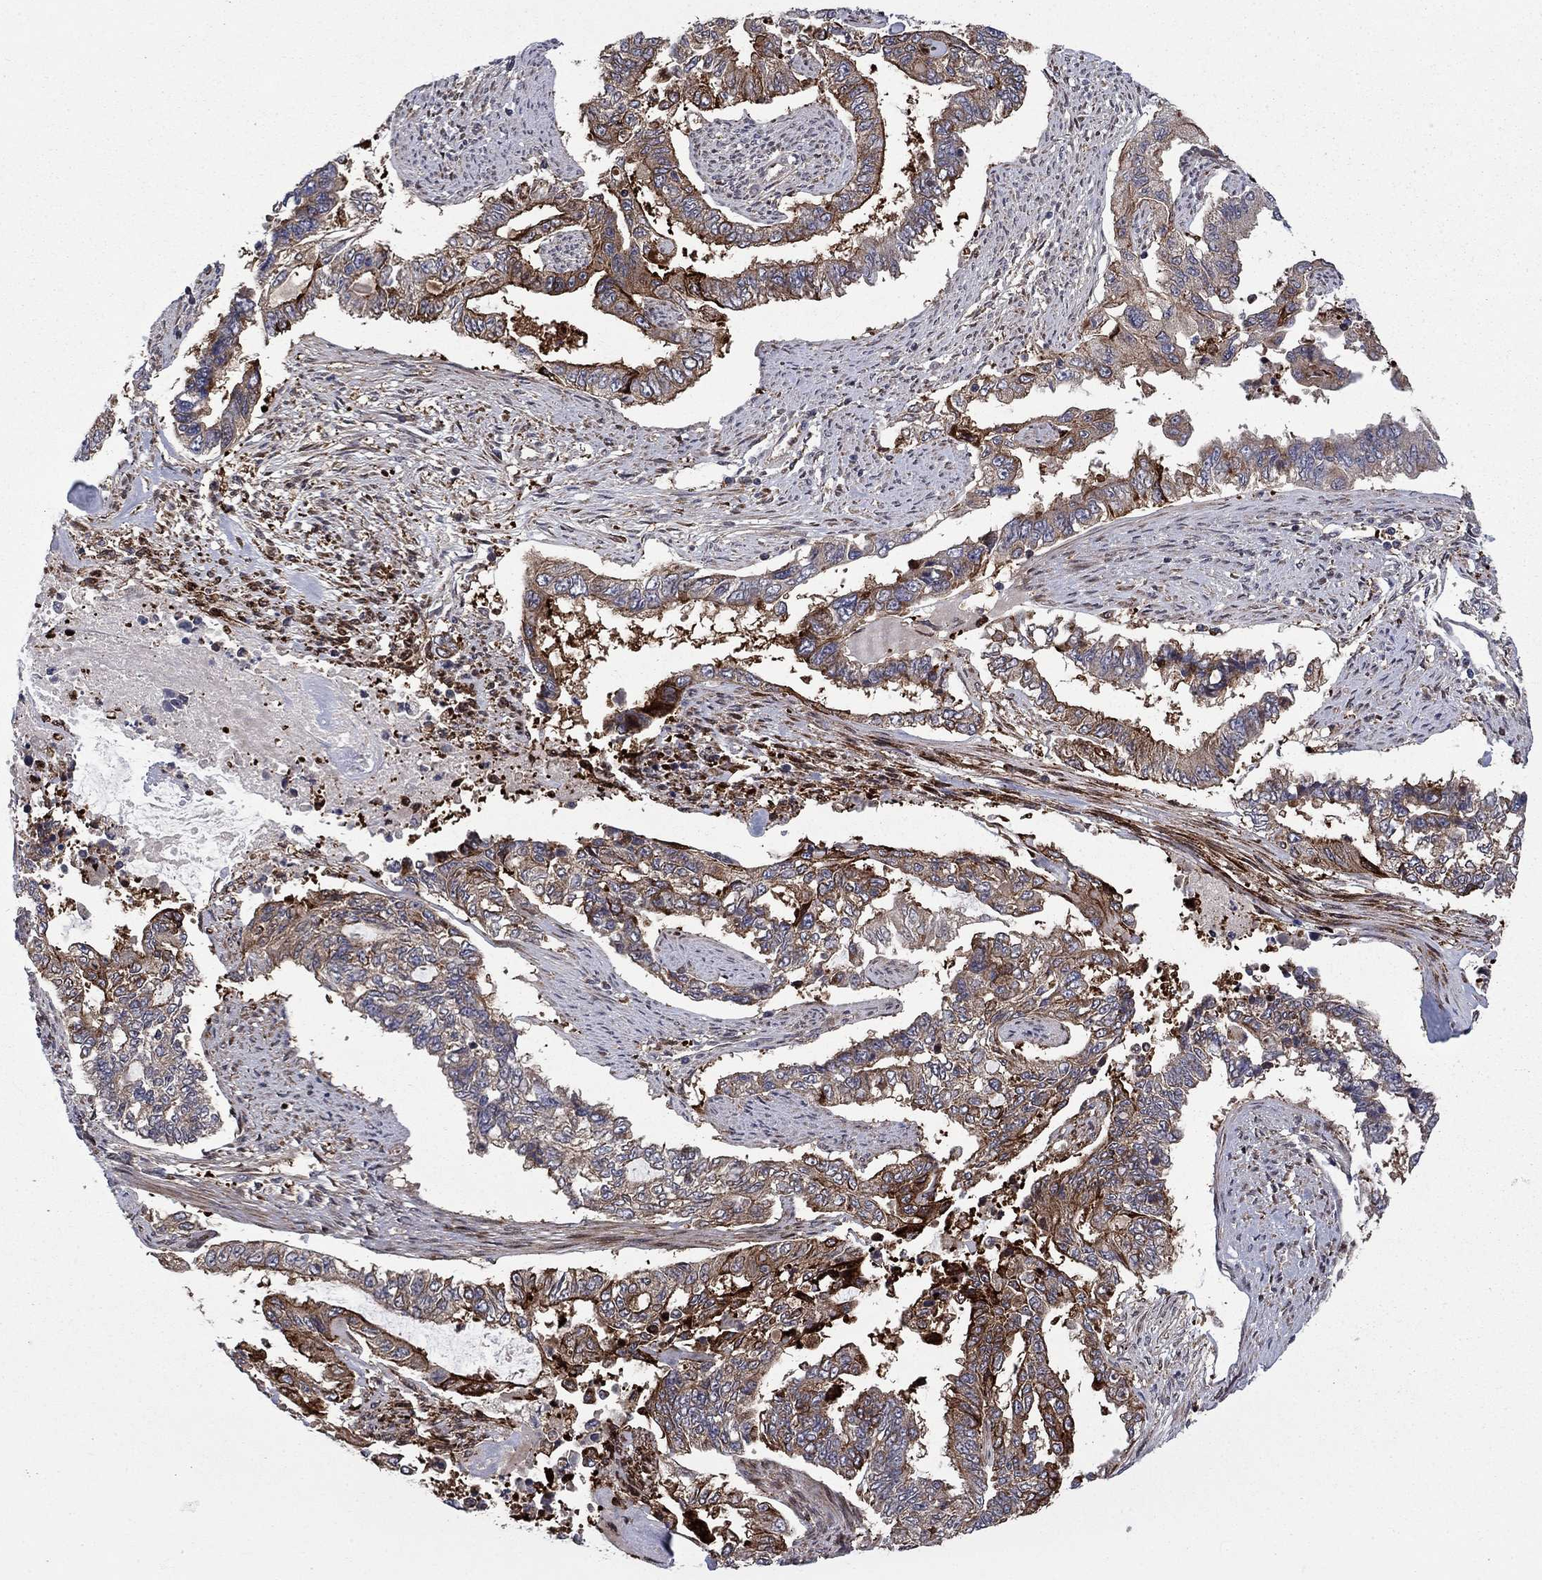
{"staining": {"intensity": "strong", "quantity": "<25%", "location": "cytoplasmic/membranous"}, "tissue": "endometrial cancer", "cell_type": "Tumor cells", "image_type": "cancer", "snomed": [{"axis": "morphology", "description": "Adenocarcinoma, NOS"}, {"axis": "topography", "description": "Uterus"}], "caption": "IHC histopathology image of endometrial adenocarcinoma stained for a protein (brown), which displays medium levels of strong cytoplasmic/membranous expression in approximately <25% of tumor cells.", "gene": "HDAC4", "patient": {"sex": "female", "age": 59}}